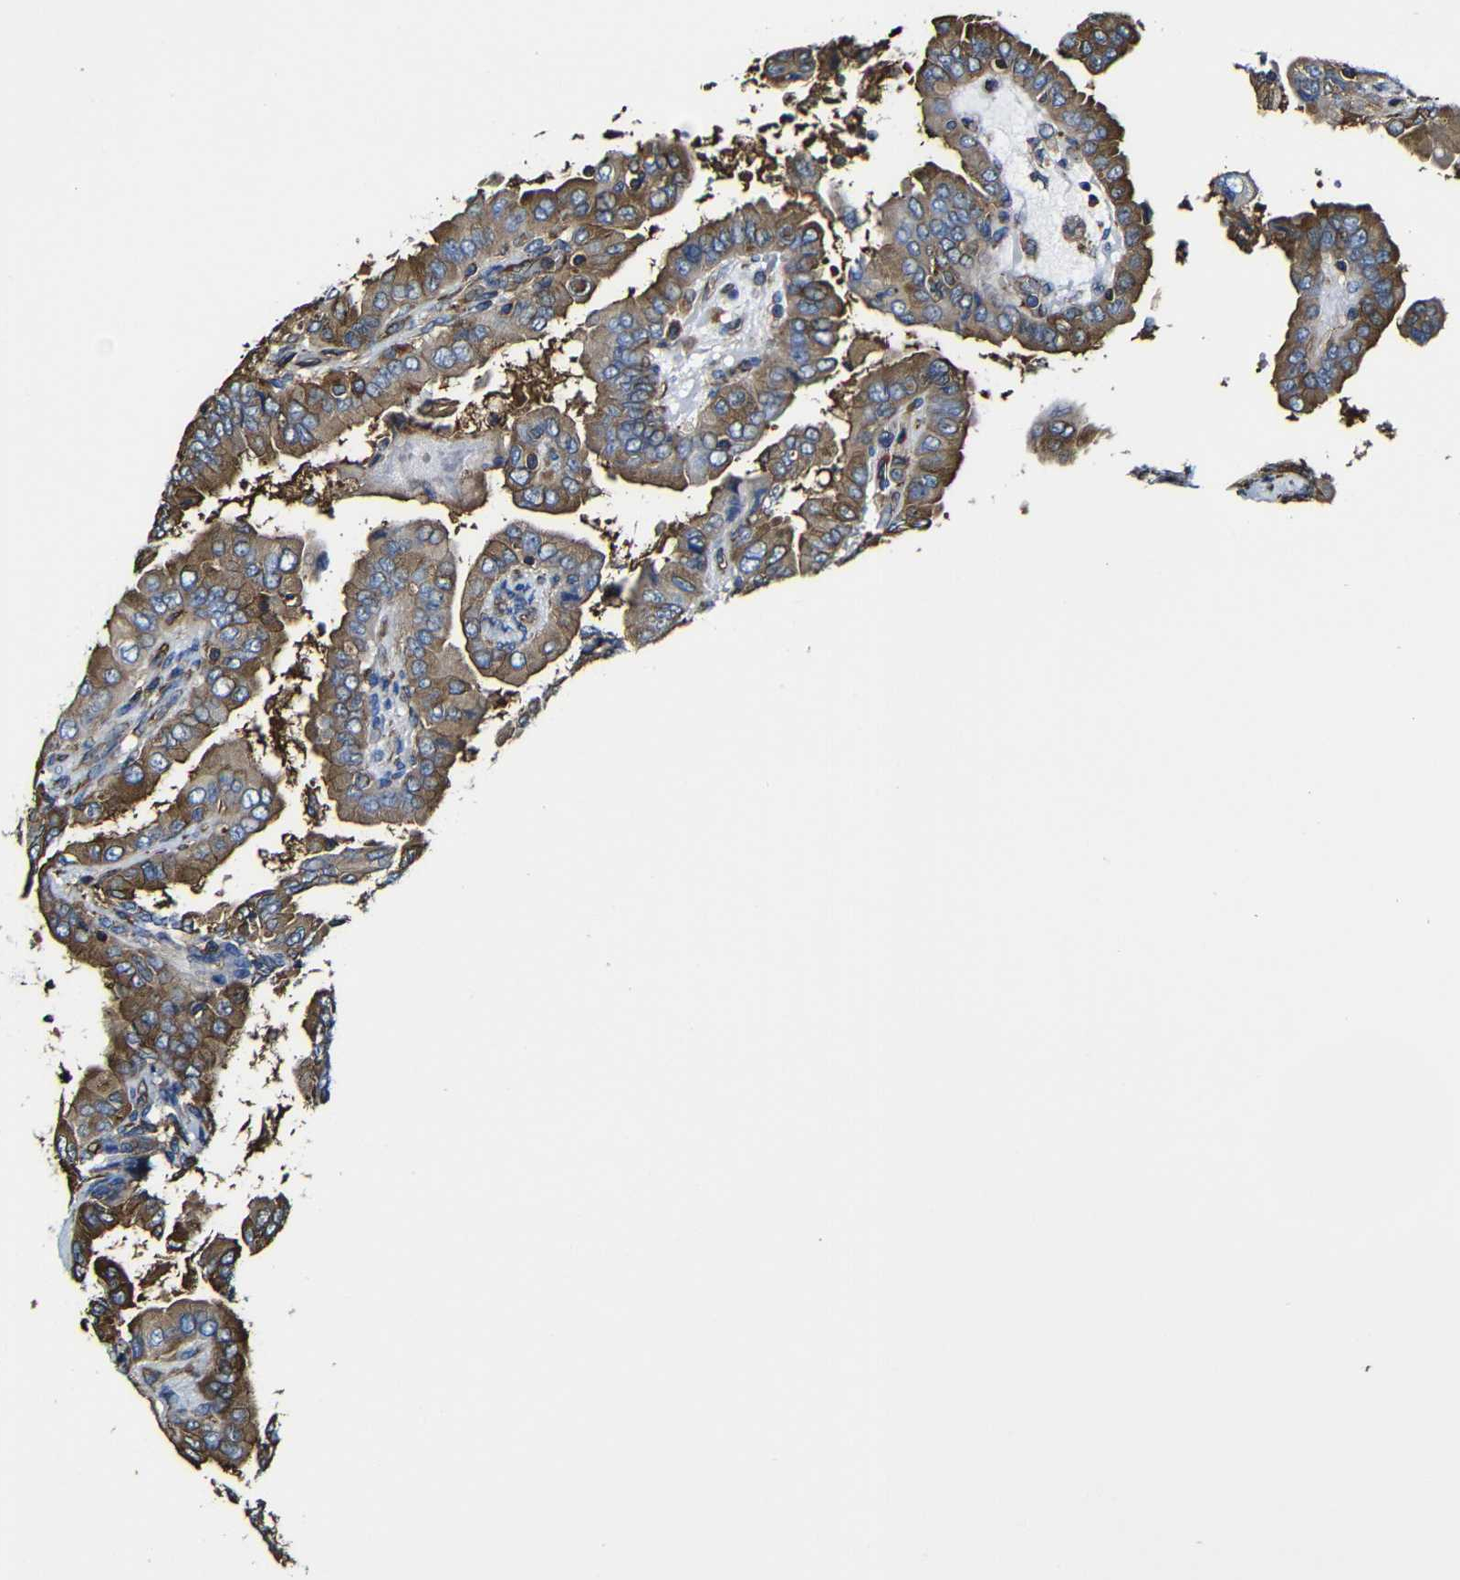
{"staining": {"intensity": "moderate", "quantity": ">75%", "location": "cytoplasmic/membranous"}, "tissue": "thyroid cancer", "cell_type": "Tumor cells", "image_type": "cancer", "snomed": [{"axis": "morphology", "description": "Papillary adenocarcinoma, NOS"}, {"axis": "topography", "description": "Thyroid gland"}], "caption": "Human thyroid cancer stained with a protein marker shows moderate staining in tumor cells.", "gene": "MSN", "patient": {"sex": "male", "age": 33}}